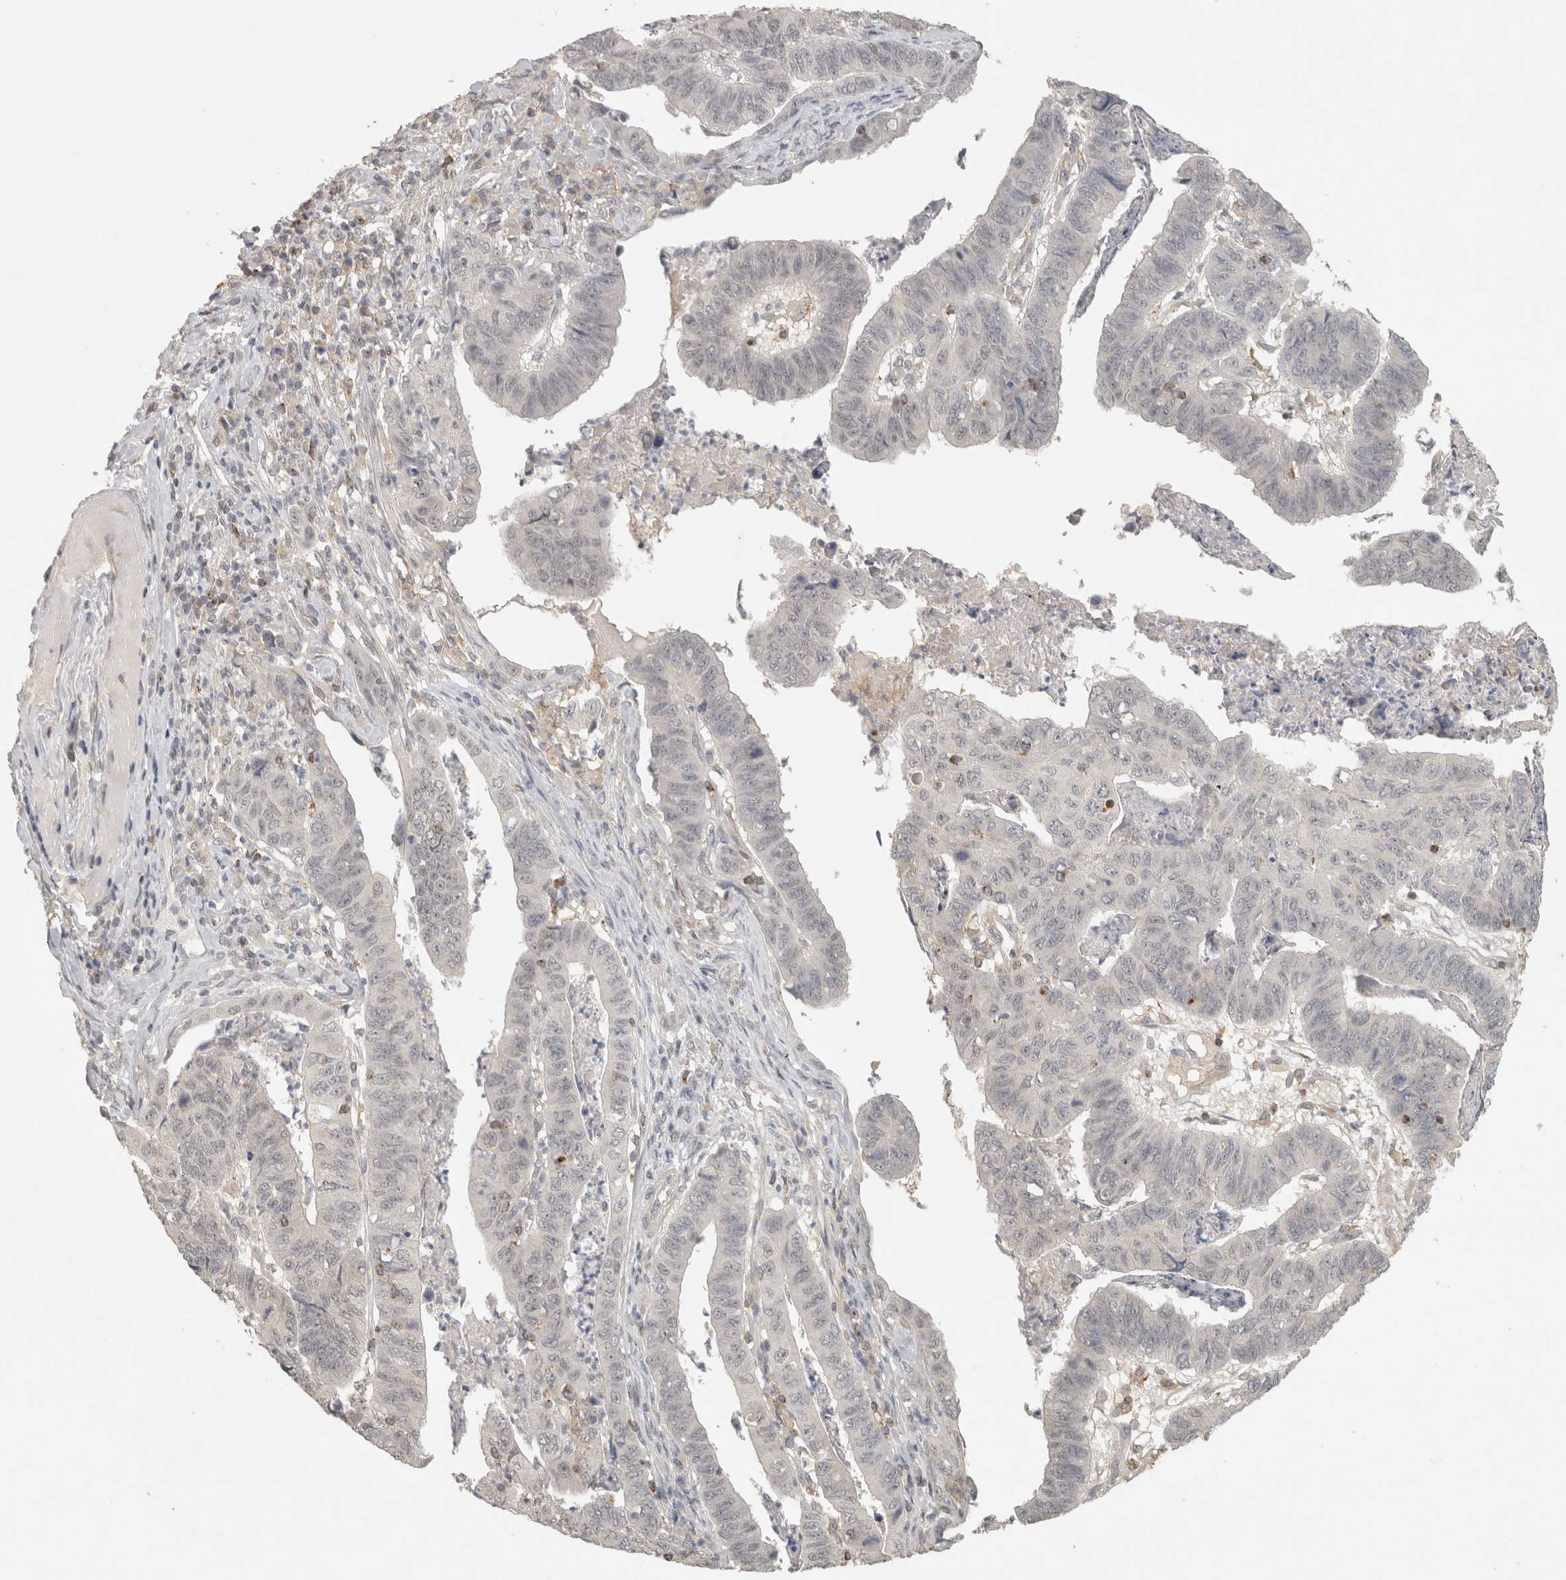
{"staining": {"intensity": "negative", "quantity": "none", "location": "none"}, "tissue": "stomach cancer", "cell_type": "Tumor cells", "image_type": "cancer", "snomed": [{"axis": "morphology", "description": "Adenocarcinoma, NOS"}, {"axis": "topography", "description": "Stomach, lower"}], "caption": "Human adenocarcinoma (stomach) stained for a protein using IHC shows no expression in tumor cells.", "gene": "HAVCR2", "patient": {"sex": "male", "age": 77}}